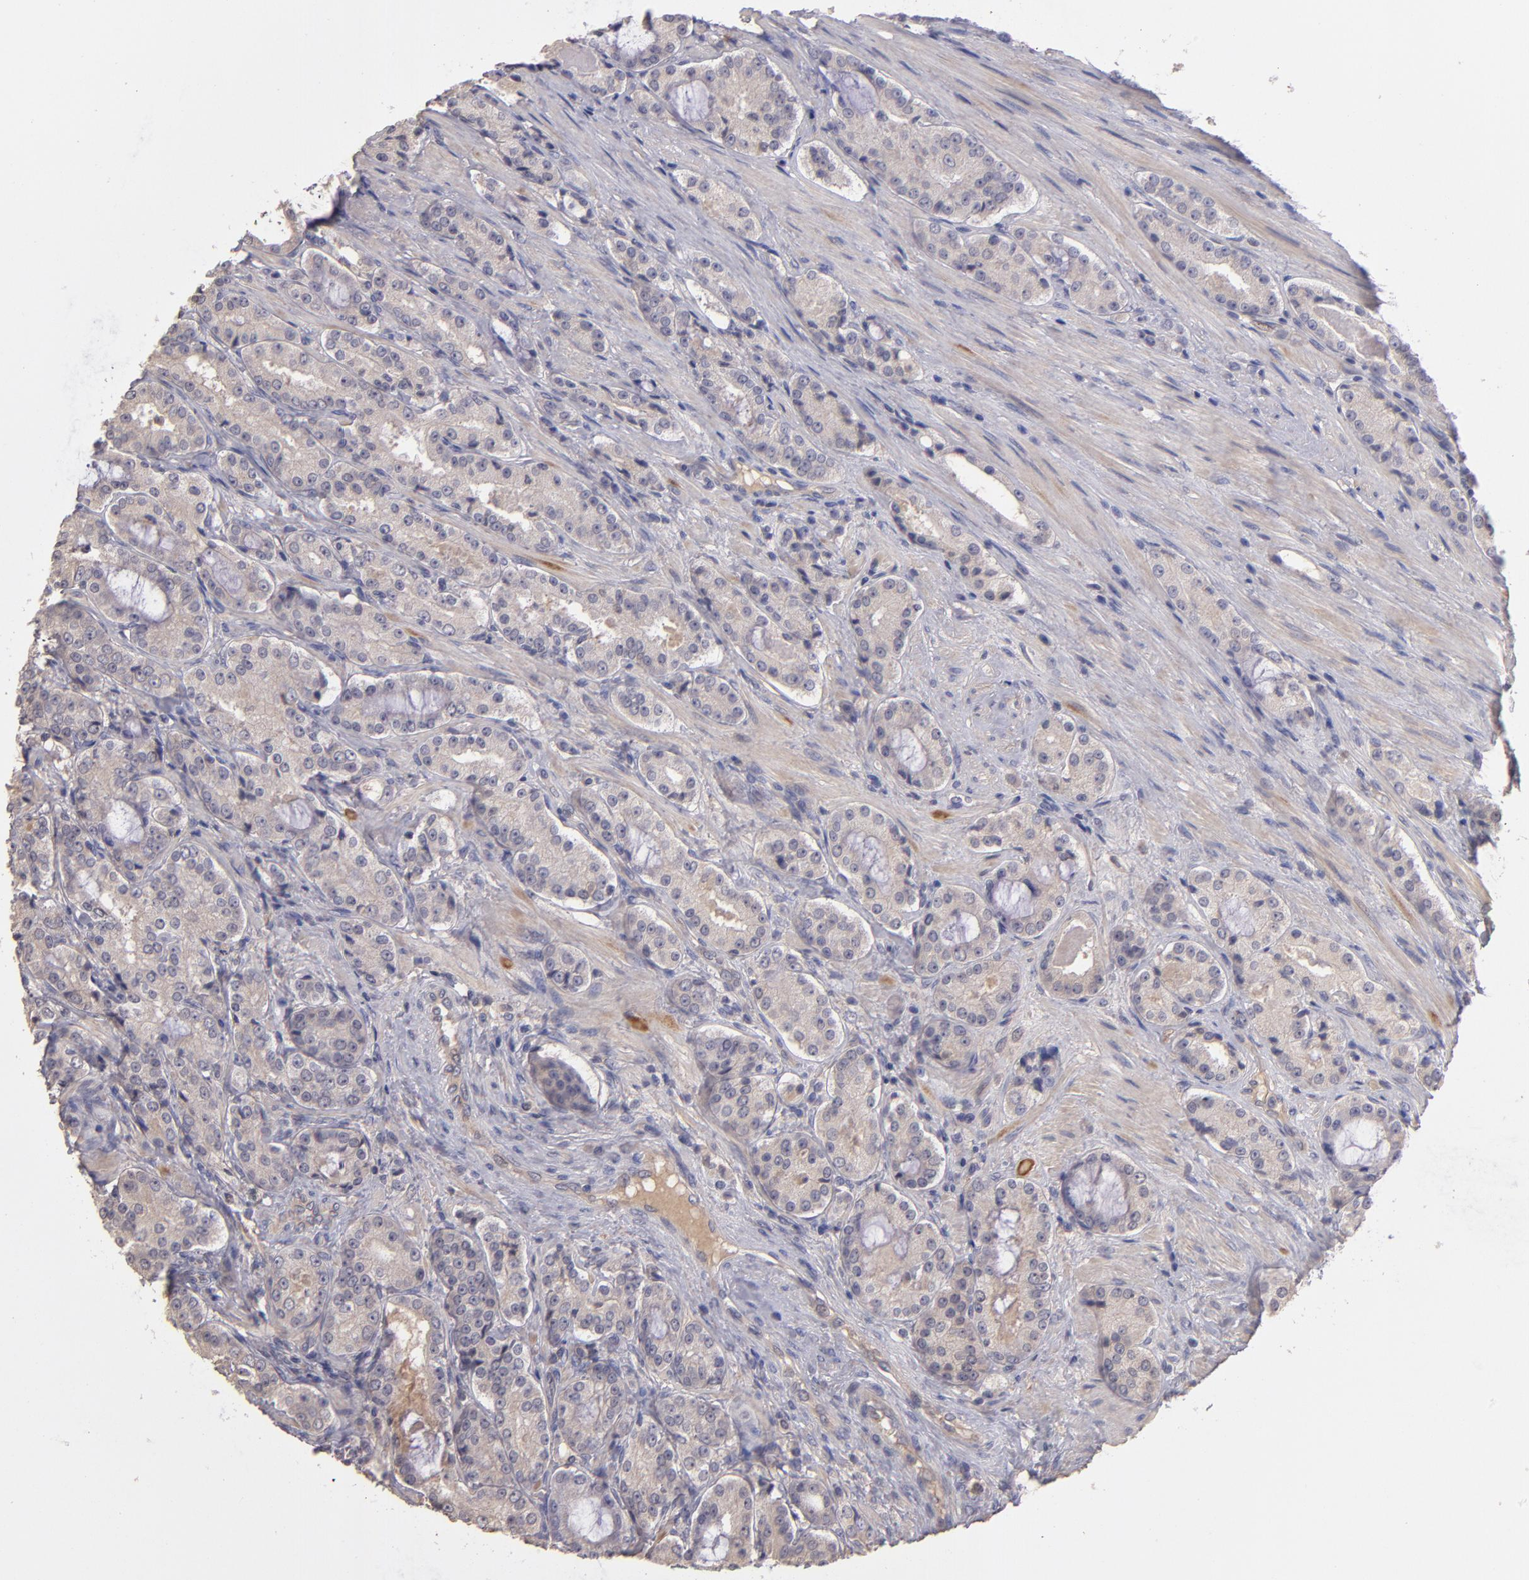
{"staining": {"intensity": "weak", "quantity": "25%-75%", "location": "cytoplasmic/membranous"}, "tissue": "prostate cancer", "cell_type": "Tumor cells", "image_type": "cancer", "snomed": [{"axis": "morphology", "description": "Adenocarcinoma, High grade"}, {"axis": "topography", "description": "Prostate"}], "caption": "Weak cytoplasmic/membranous staining is present in about 25%-75% of tumor cells in adenocarcinoma (high-grade) (prostate).", "gene": "GNAZ", "patient": {"sex": "male", "age": 72}}